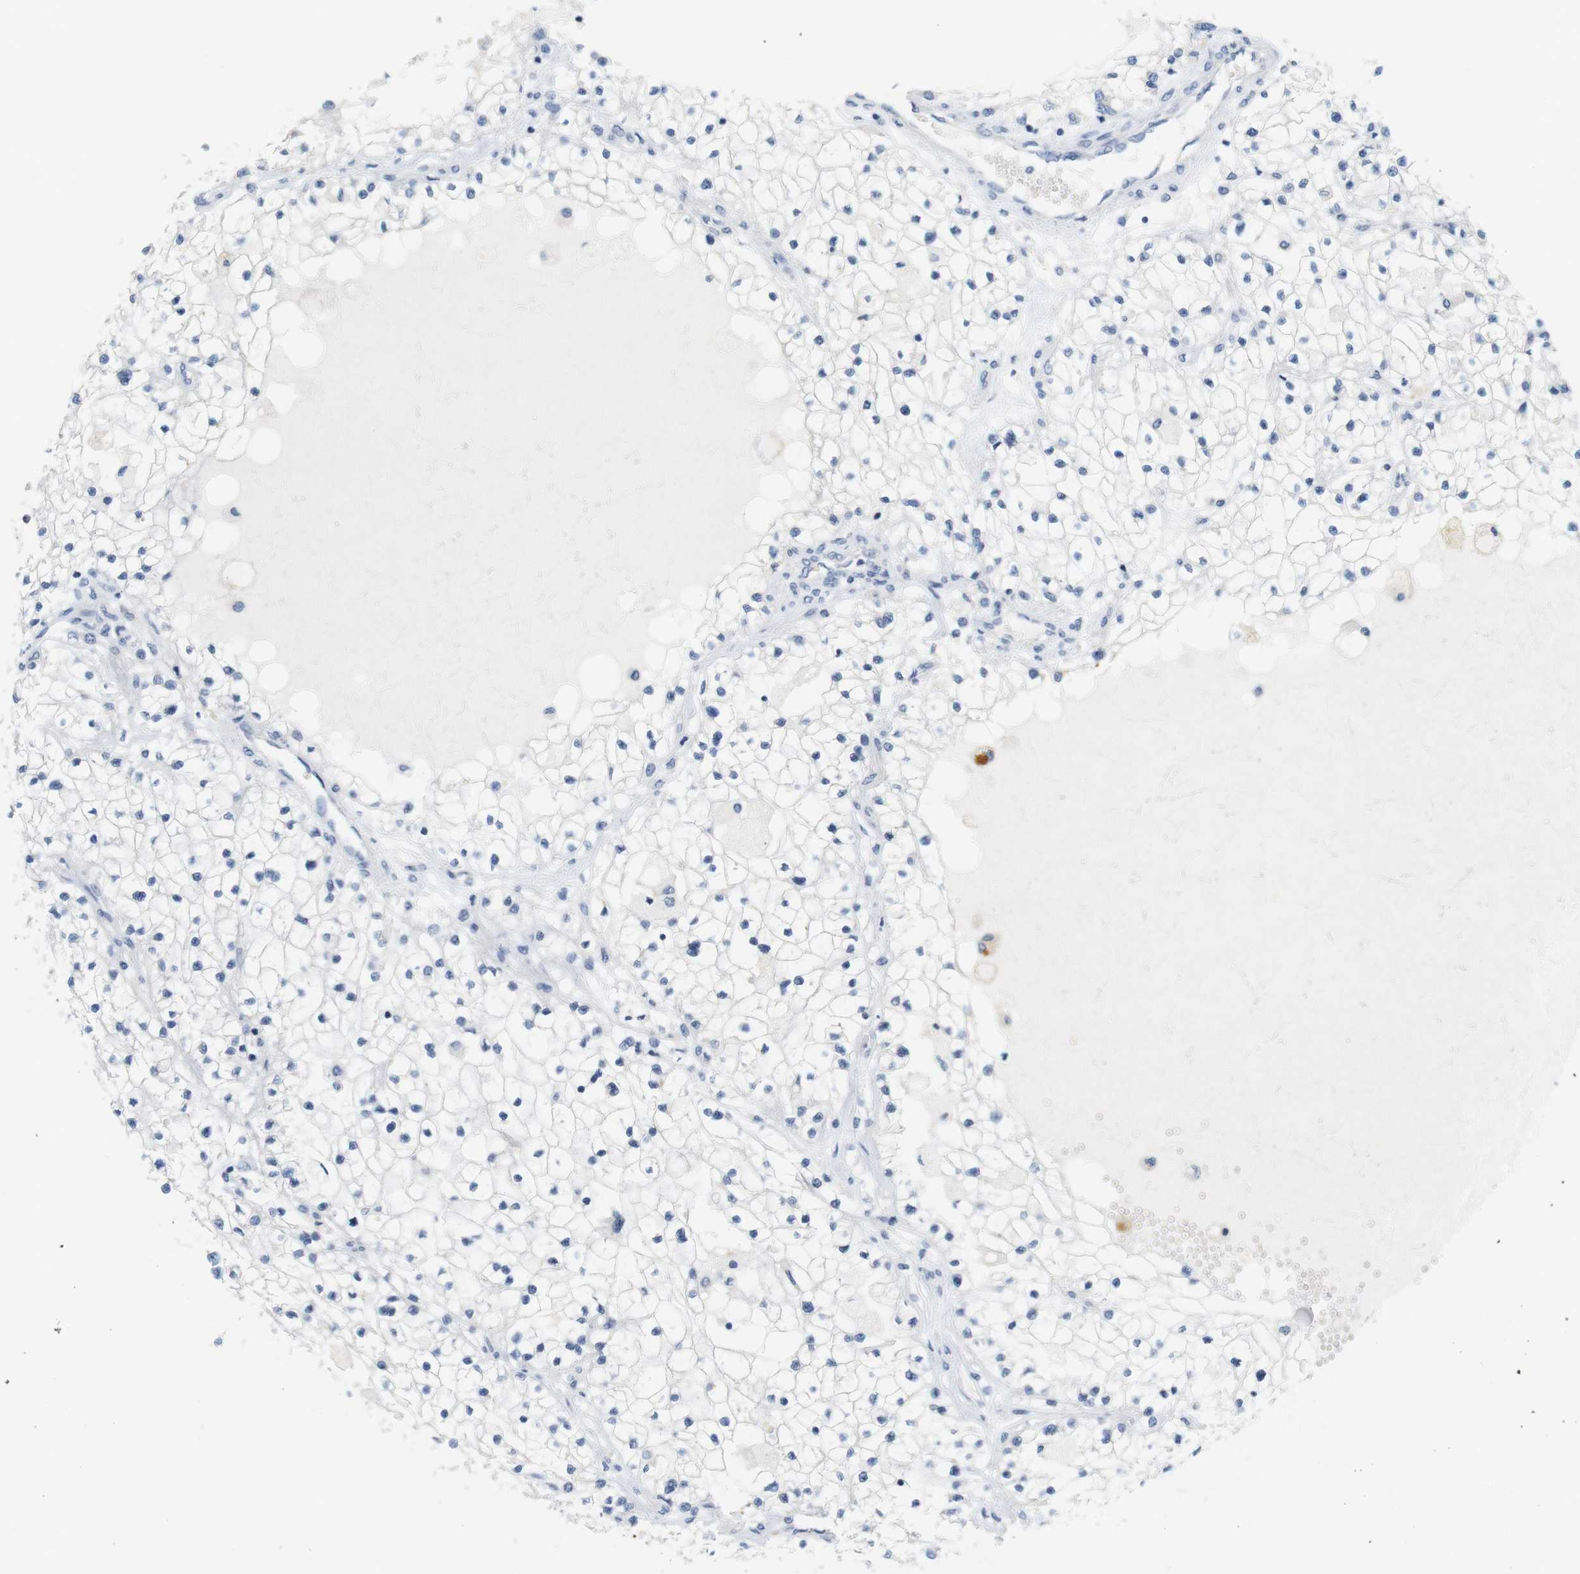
{"staining": {"intensity": "negative", "quantity": "none", "location": "none"}, "tissue": "renal cancer", "cell_type": "Tumor cells", "image_type": "cancer", "snomed": [{"axis": "morphology", "description": "Adenocarcinoma, NOS"}, {"axis": "topography", "description": "Kidney"}], "caption": "Immunohistochemistry image of human renal cancer stained for a protein (brown), which reveals no positivity in tumor cells.", "gene": "LRRK2", "patient": {"sex": "male", "age": 68}}